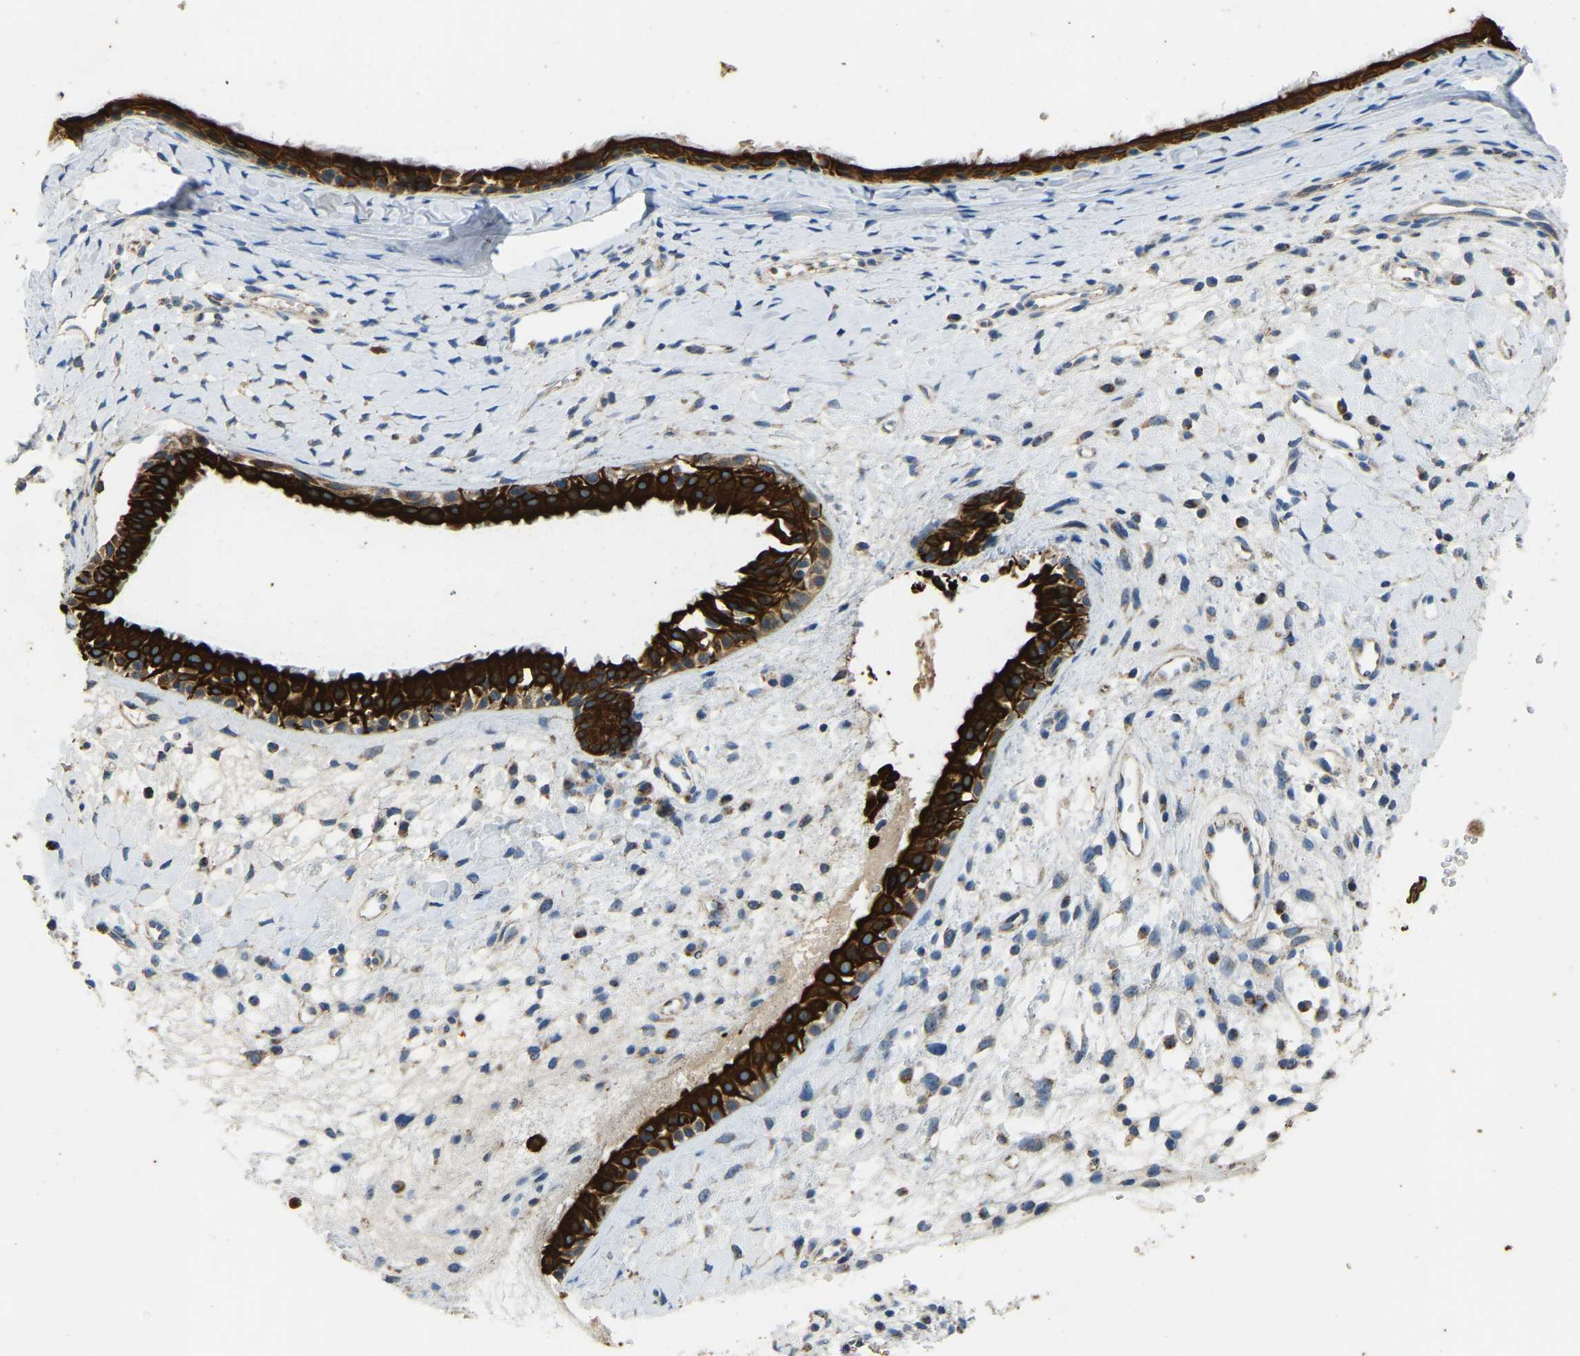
{"staining": {"intensity": "strong", "quantity": ">75%", "location": "cytoplasmic/membranous"}, "tissue": "nasopharynx", "cell_type": "Respiratory epithelial cells", "image_type": "normal", "snomed": [{"axis": "morphology", "description": "Normal tissue, NOS"}, {"axis": "topography", "description": "Nasopharynx"}], "caption": "Nasopharynx stained with a brown dye displays strong cytoplasmic/membranous positive positivity in about >75% of respiratory epithelial cells.", "gene": "ZNF200", "patient": {"sex": "male", "age": 22}}